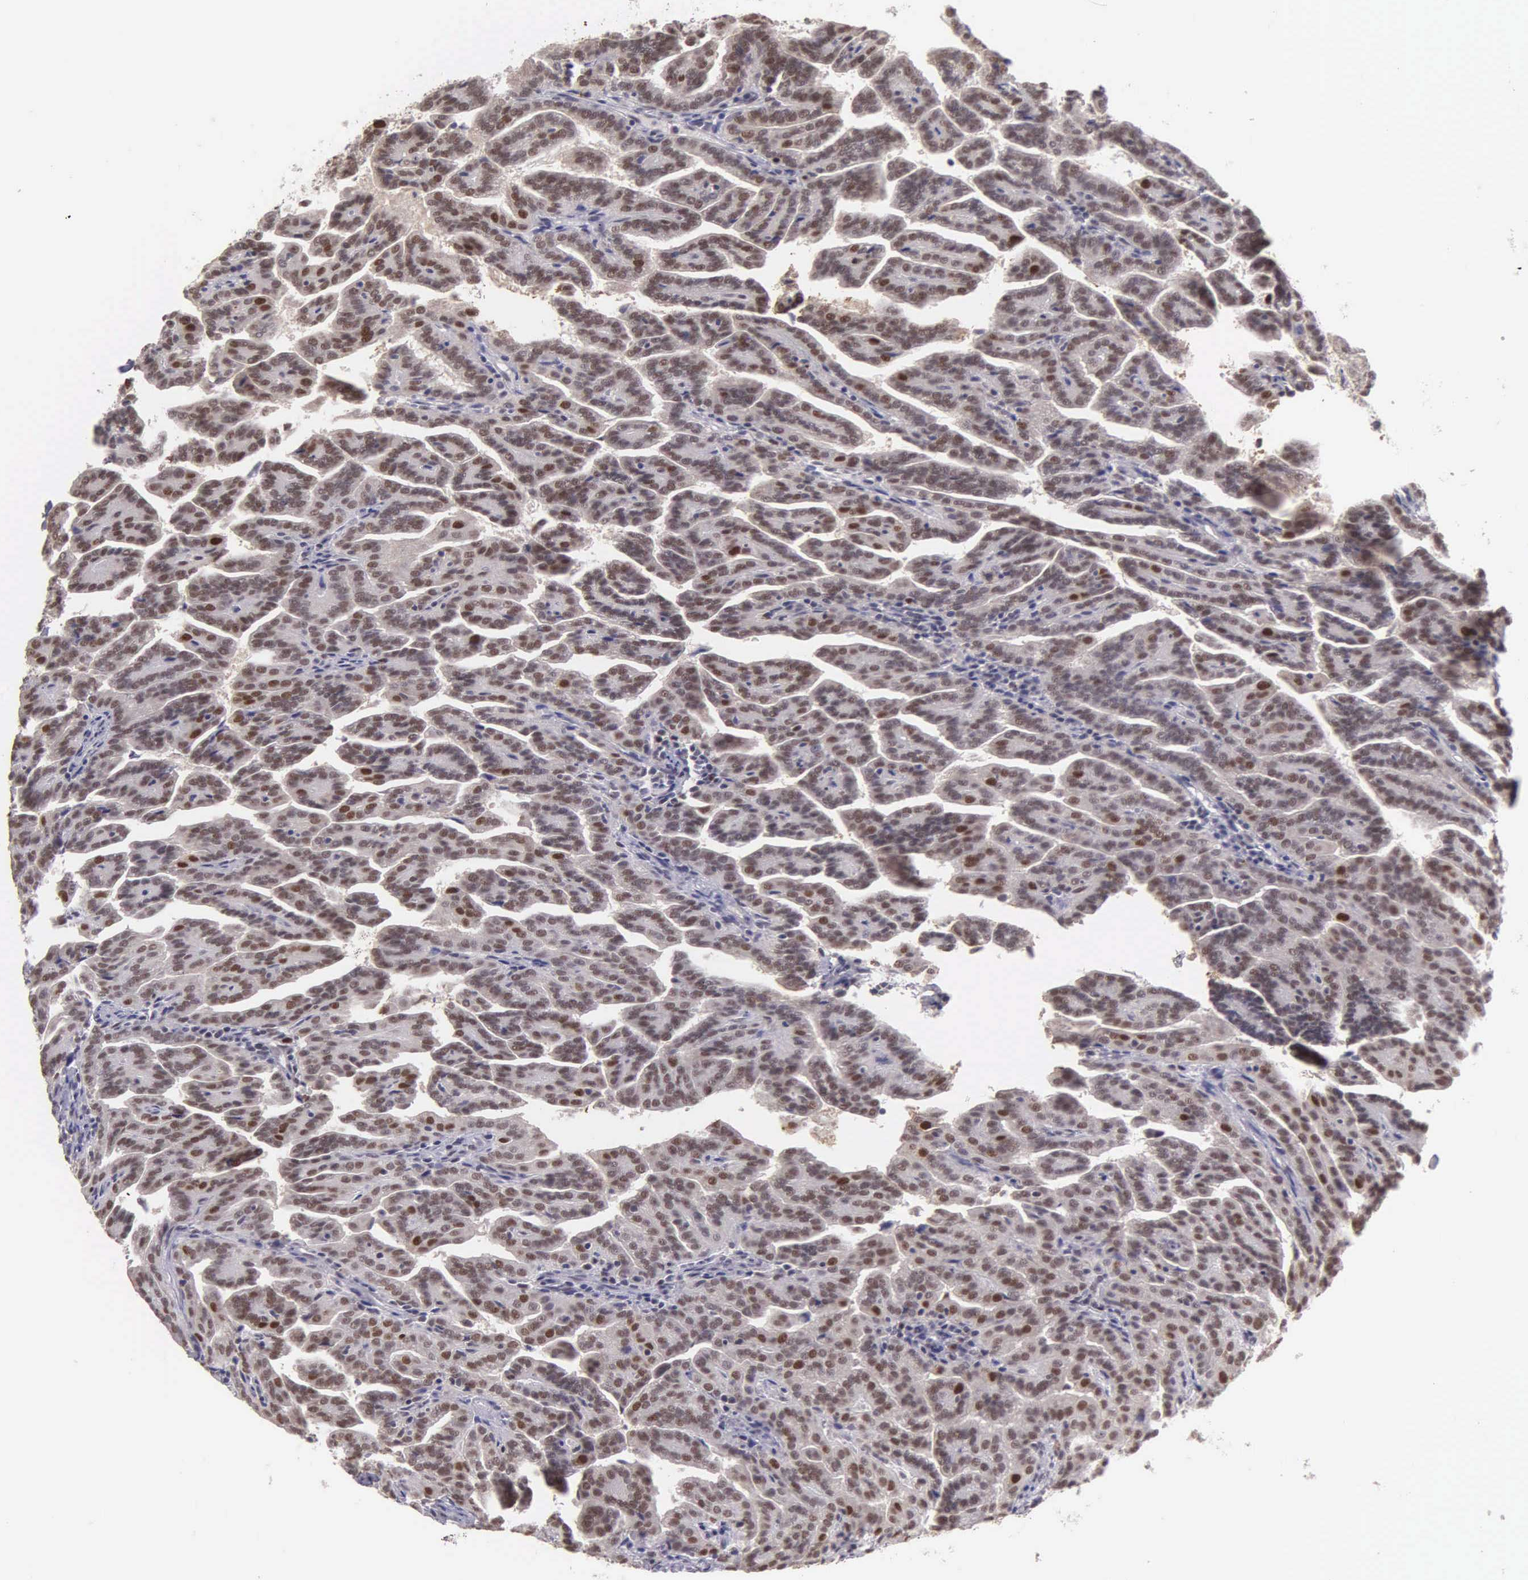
{"staining": {"intensity": "moderate", "quantity": "25%-75%", "location": "nuclear"}, "tissue": "renal cancer", "cell_type": "Tumor cells", "image_type": "cancer", "snomed": [{"axis": "morphology", "description": "Adenocarcinoma, NOS"}, {"axis": "topography", "description": "Kidney"}], "caption": "DAB immunohistochemical staining of human renal cancer exhibits moderate nuclear protein staining in approximately 25%-75% of tumor cells.", "gene": "UBR7", "patient": {"sex": "male", "age": 61}}